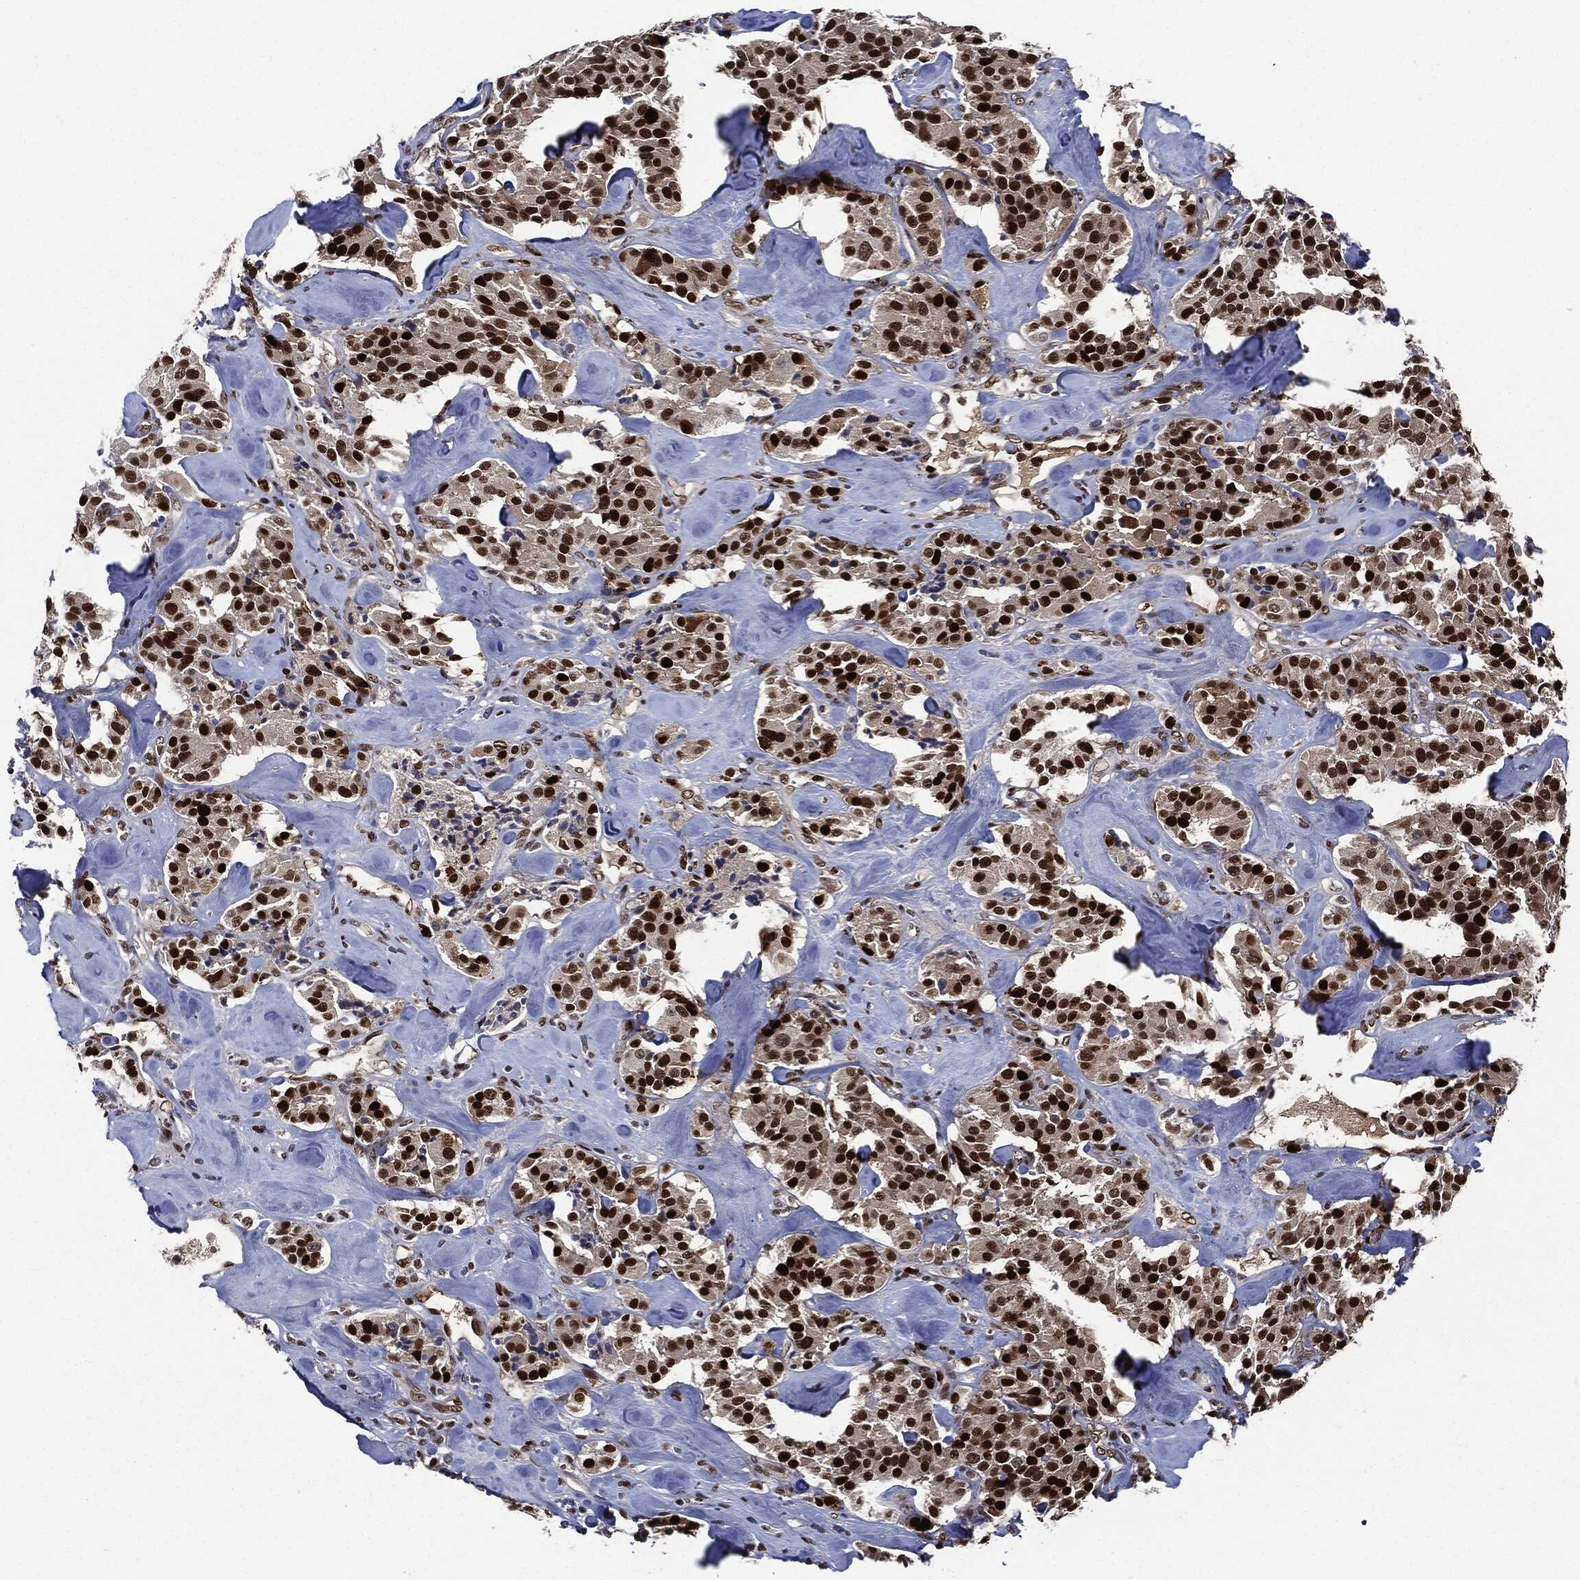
{"staining": {"intensity": "strong", "quantity": ">75%", "location": "nuclear"}, "tissue": "carcinoid", "cell_type": "Tumor cells", "image_type": "cancer", "snomed": [{"axis": "morphology", "description": "Carcinoid, malignant, NOS"}, {"axis": "topography", "description": "Pancreas"}], "caption": "Malignant carcinoid tissue displays strong nuclear staining in about >75% of tumor cells, visualized by immunohistochemistry.", "gene": "PCNA", "patient": {"sex": "male", "age": 41}}